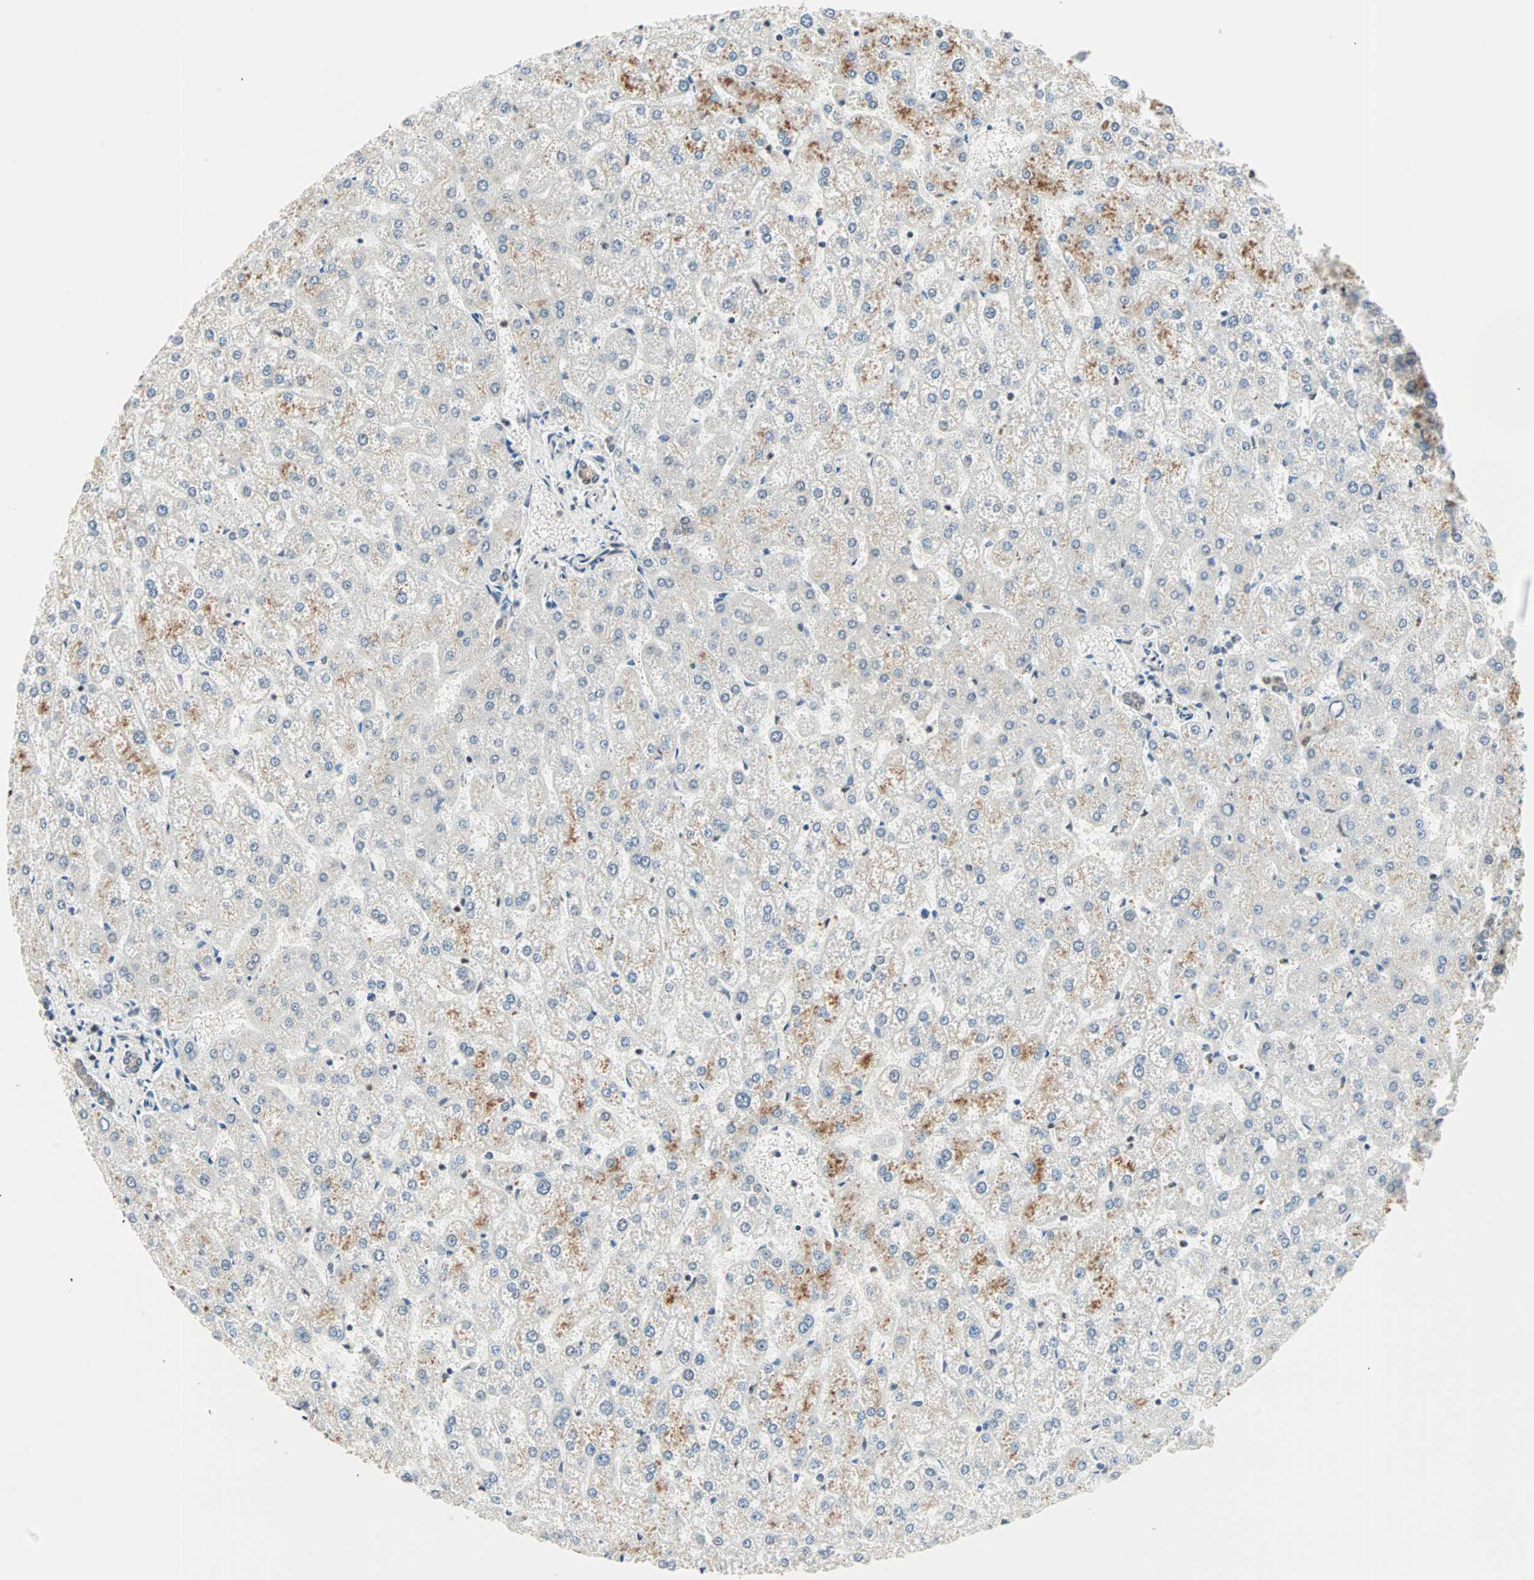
{"staining": {"intensity": "weak", "quantity": ">75%", "location": "cytoplasmic/membranous,nuclear"}, "tissue": "liver", "cell_type": "Cholangiocytes", "image_type": "normal", "snomed": [{"axis": "morphology", "description": "Normal tissue, NOS"}, {"axis": "topography", "description": "Liver"}], "caption": "An immunohistochemistry histopathology image of unremarkable tissue is shown. Protein staining in brown highlights weak cytoplasmic/membranous,nuclear positivity in liver within cholangiocytes. The protein is shown in brown color, while the nuclei are stained blue.", "gene": "DAZAP1", "patient": {"sex": "female", "age": 32}}